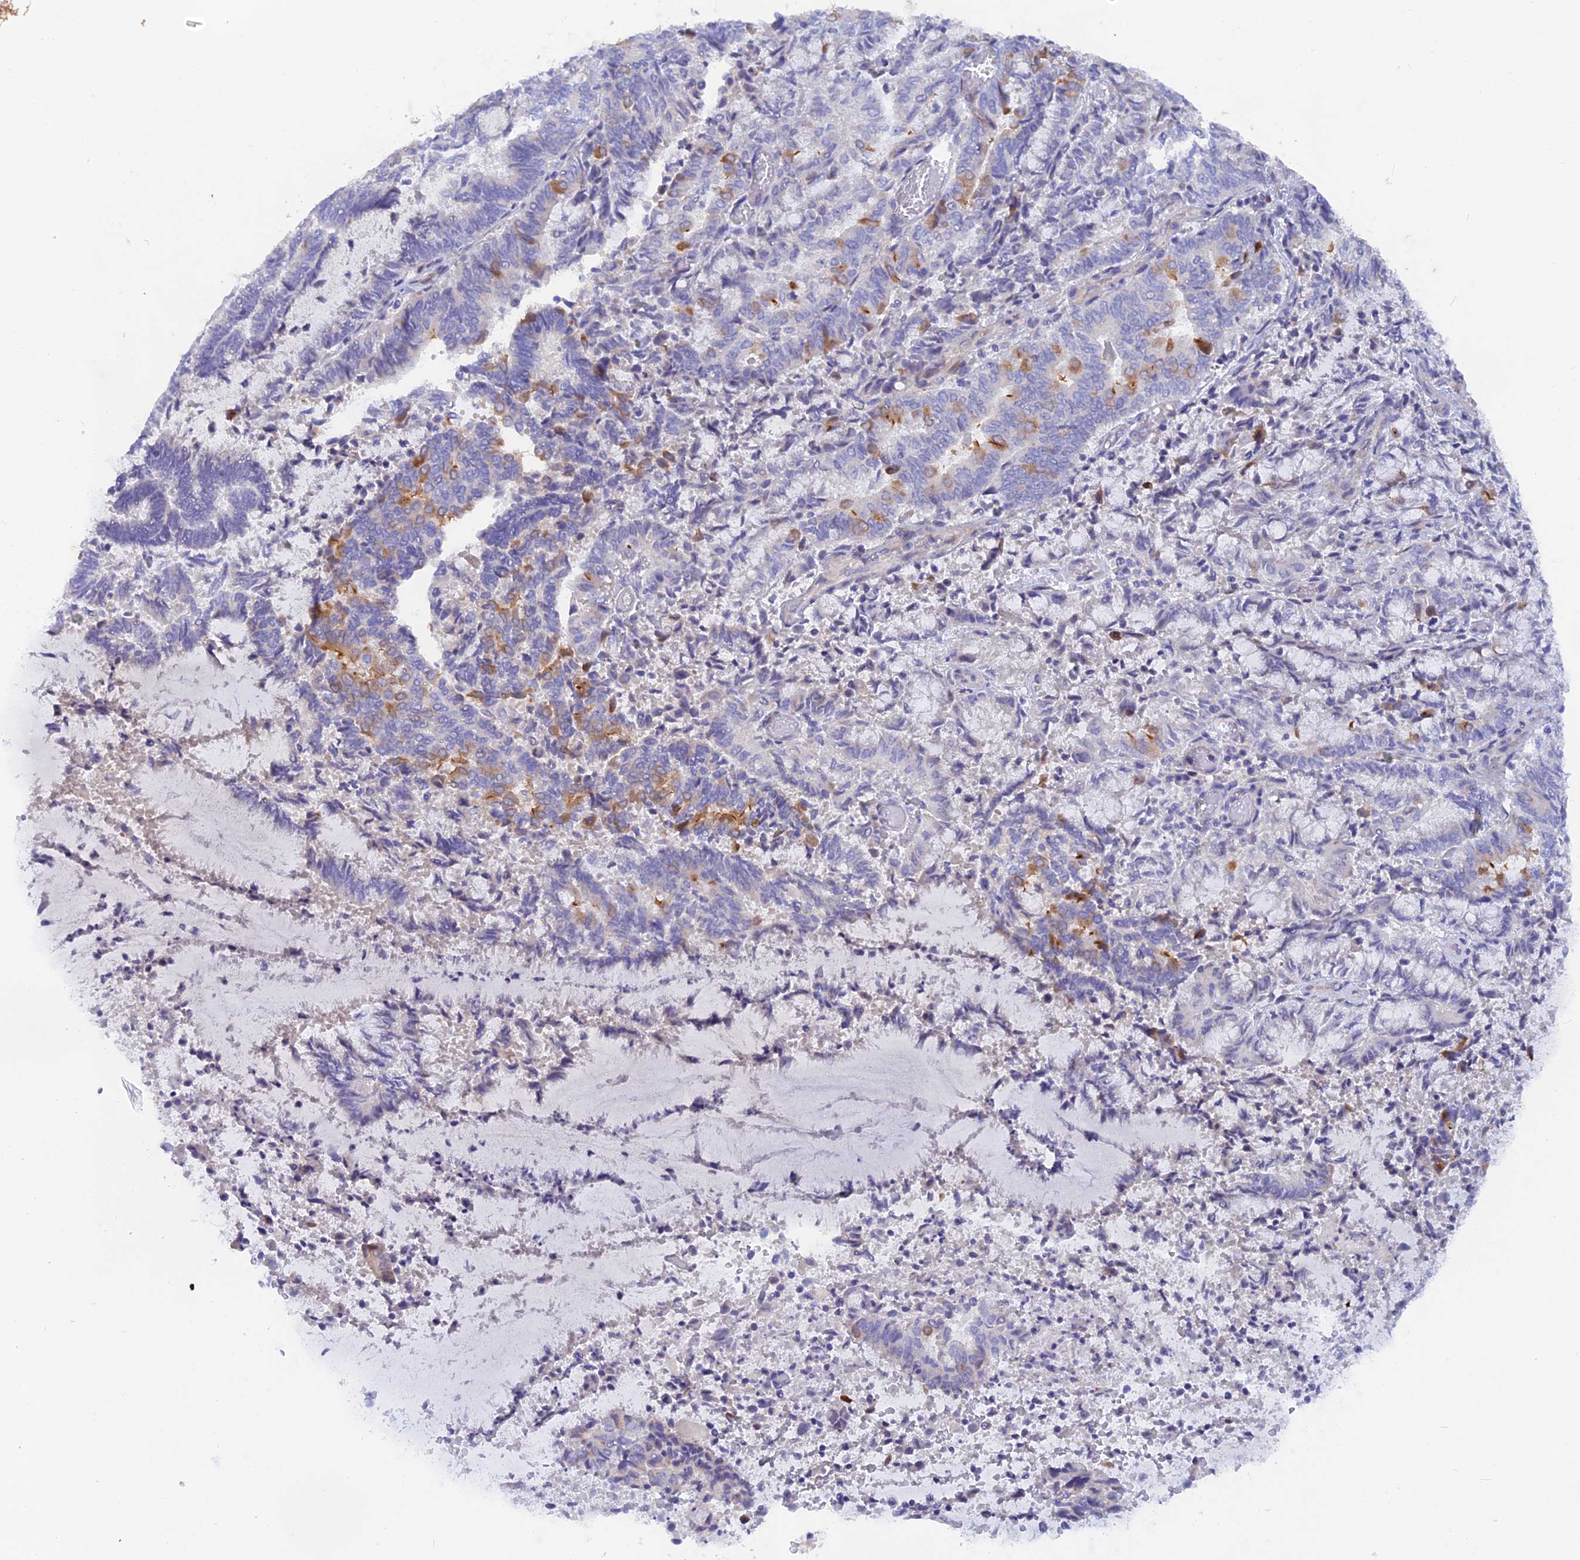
{"staining": {"intensity": "moderate", "quantity": "<25%", "location": "cytoplasmic/membranous"}, "tissue": "endometrial cancer", "cell_type": "Tumor cells", "image_type": "cancer", "snomed": [{"axis": "morphology", "description": "Adenocarcinoma, NOS"}, {"axis": "topography", "description": "Endometrium"}], "caption": "Adenocarcinoma (endometrial) stained with a protein marker reveals moderate staining in tumor cells.", "gene": "GLB1L", "patient": {"sex": "female", "age": 80}}